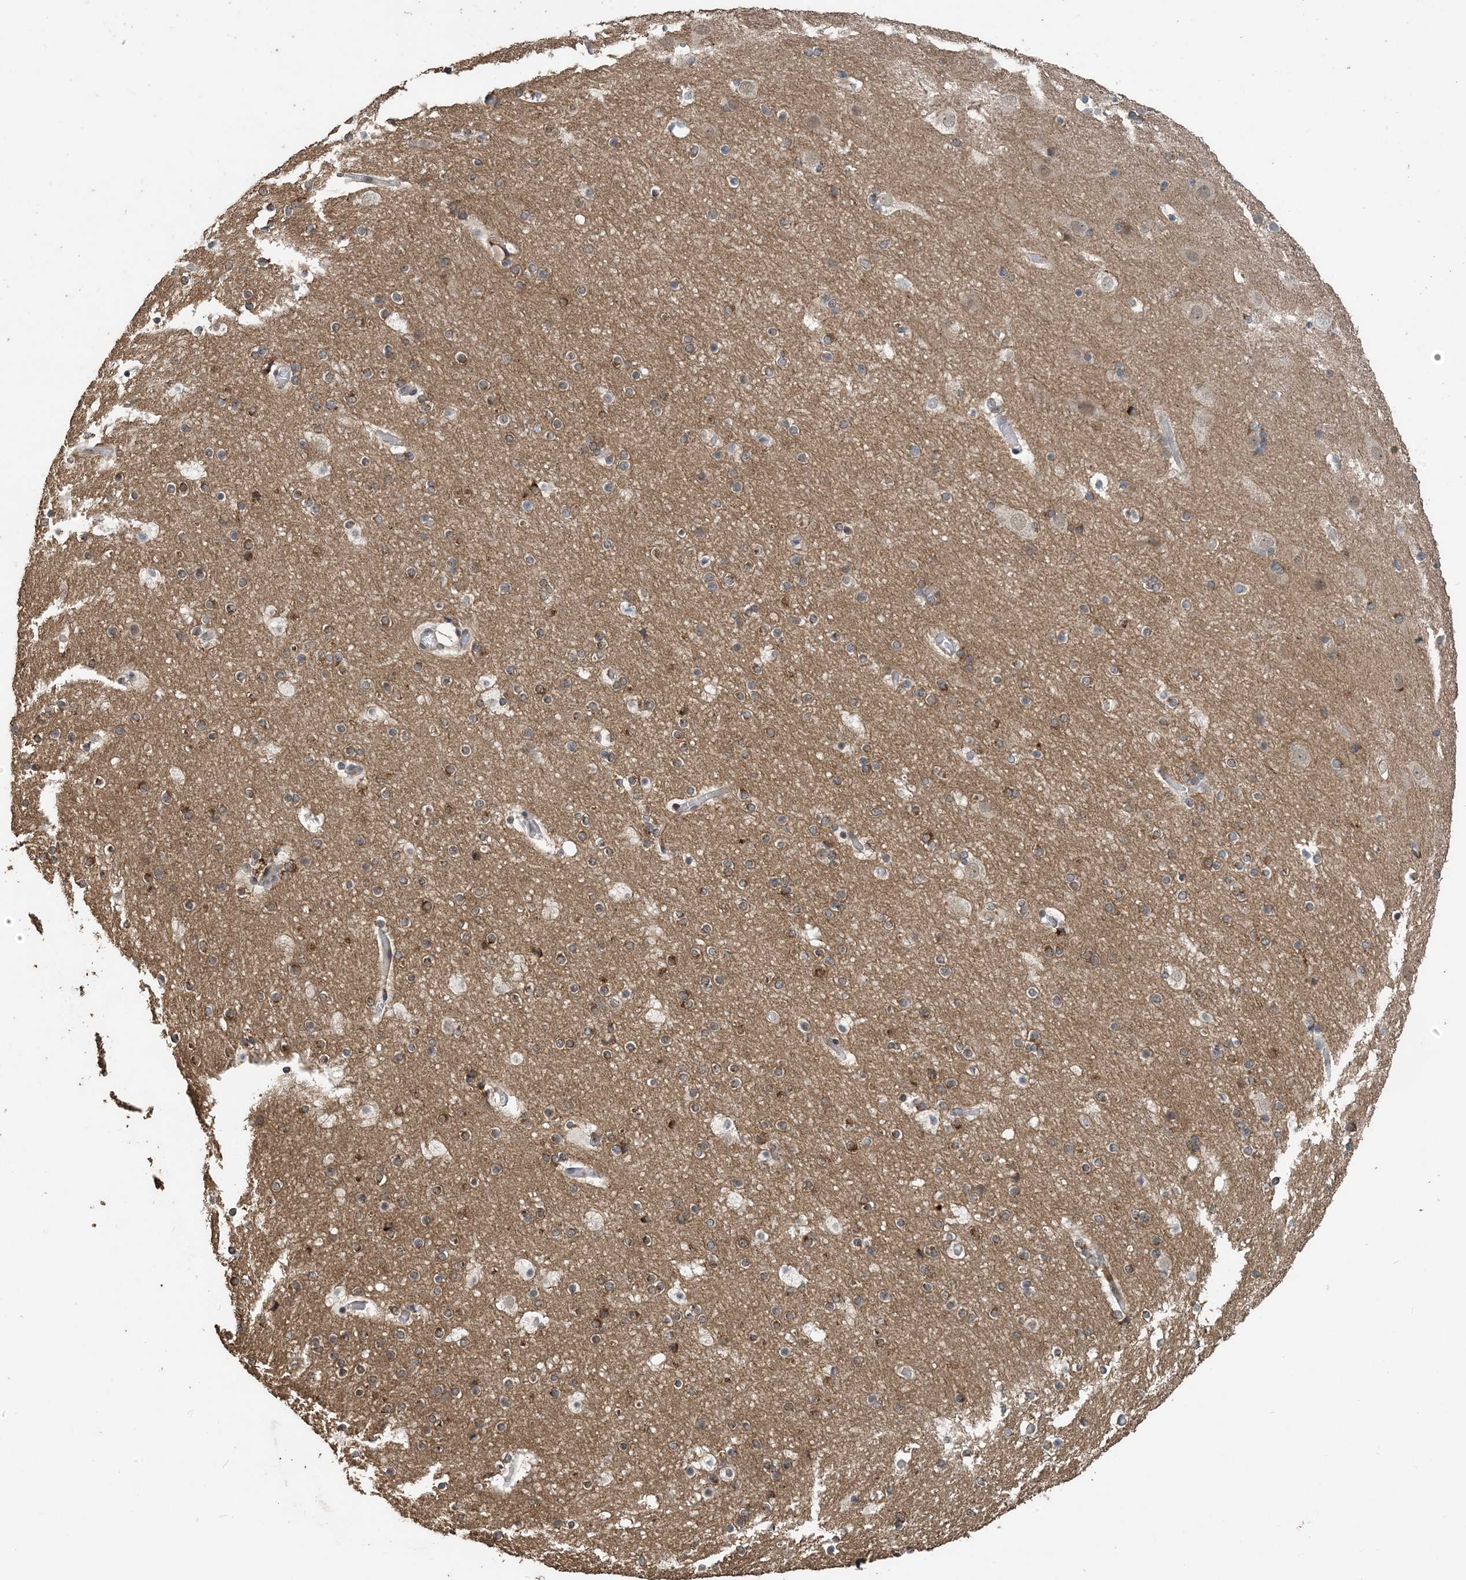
{"staining": {"intensity": "moderate", "quantity": "25%-75%", "location": "cytoplasmic/membranous"}, "tissue": "cerebral cortex", "cell_type": "Endothelial cells", "image_type": "normal", "snomed": [{"axis": "morphology", "description": "Normal tissue, NOS"}, {"axis": "topography", "description": "Cerebral cortex"}], "caption": "Moderate cytoplasmic/membranous positivity is identified in about 25%-75% of endothelial cells in normal cerebral cortex.", "gene": "ZC3H12A", "patient": {"sex": "male", "age": 57}}